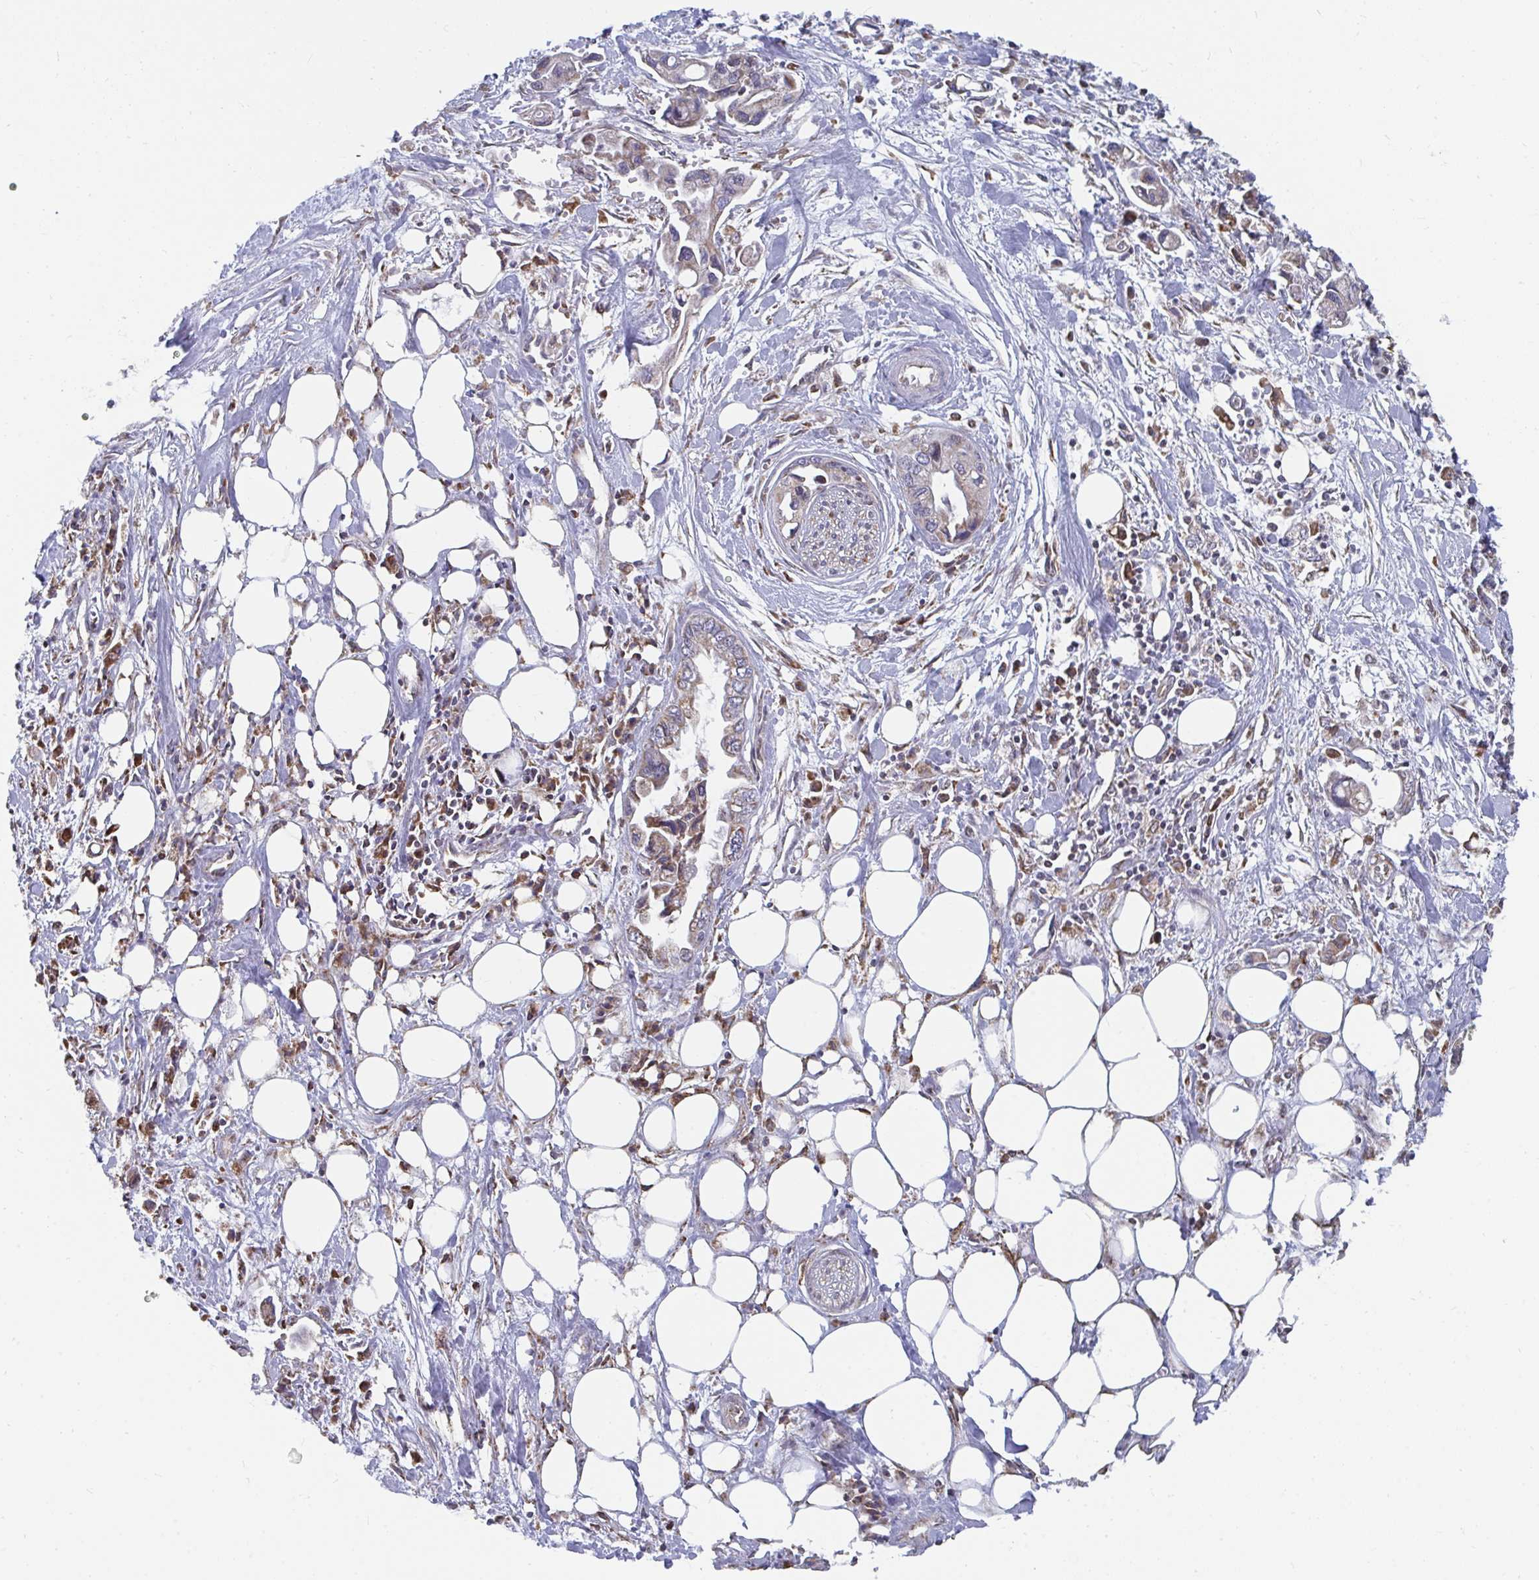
{"staining": {"intensity": "weak", "quantity": "<25%", "location": "cytoplasmic/membranous"}, "tissue": "pancreatic cancer", "cell_type": "Tumor cells", "image_type": "cancer", "snomed": [{"axis": "morphology", "description": "Adenocarcinoma, NOS"}, {"axis": "topography", "description": "Pancreas"}], "caption": "Pancreatic cancer was stained to show a protein in brown. There is no significant expression in tumor cells.", "gene": "ELAVL1", "patient": {"sex": "male", "age": 61}}